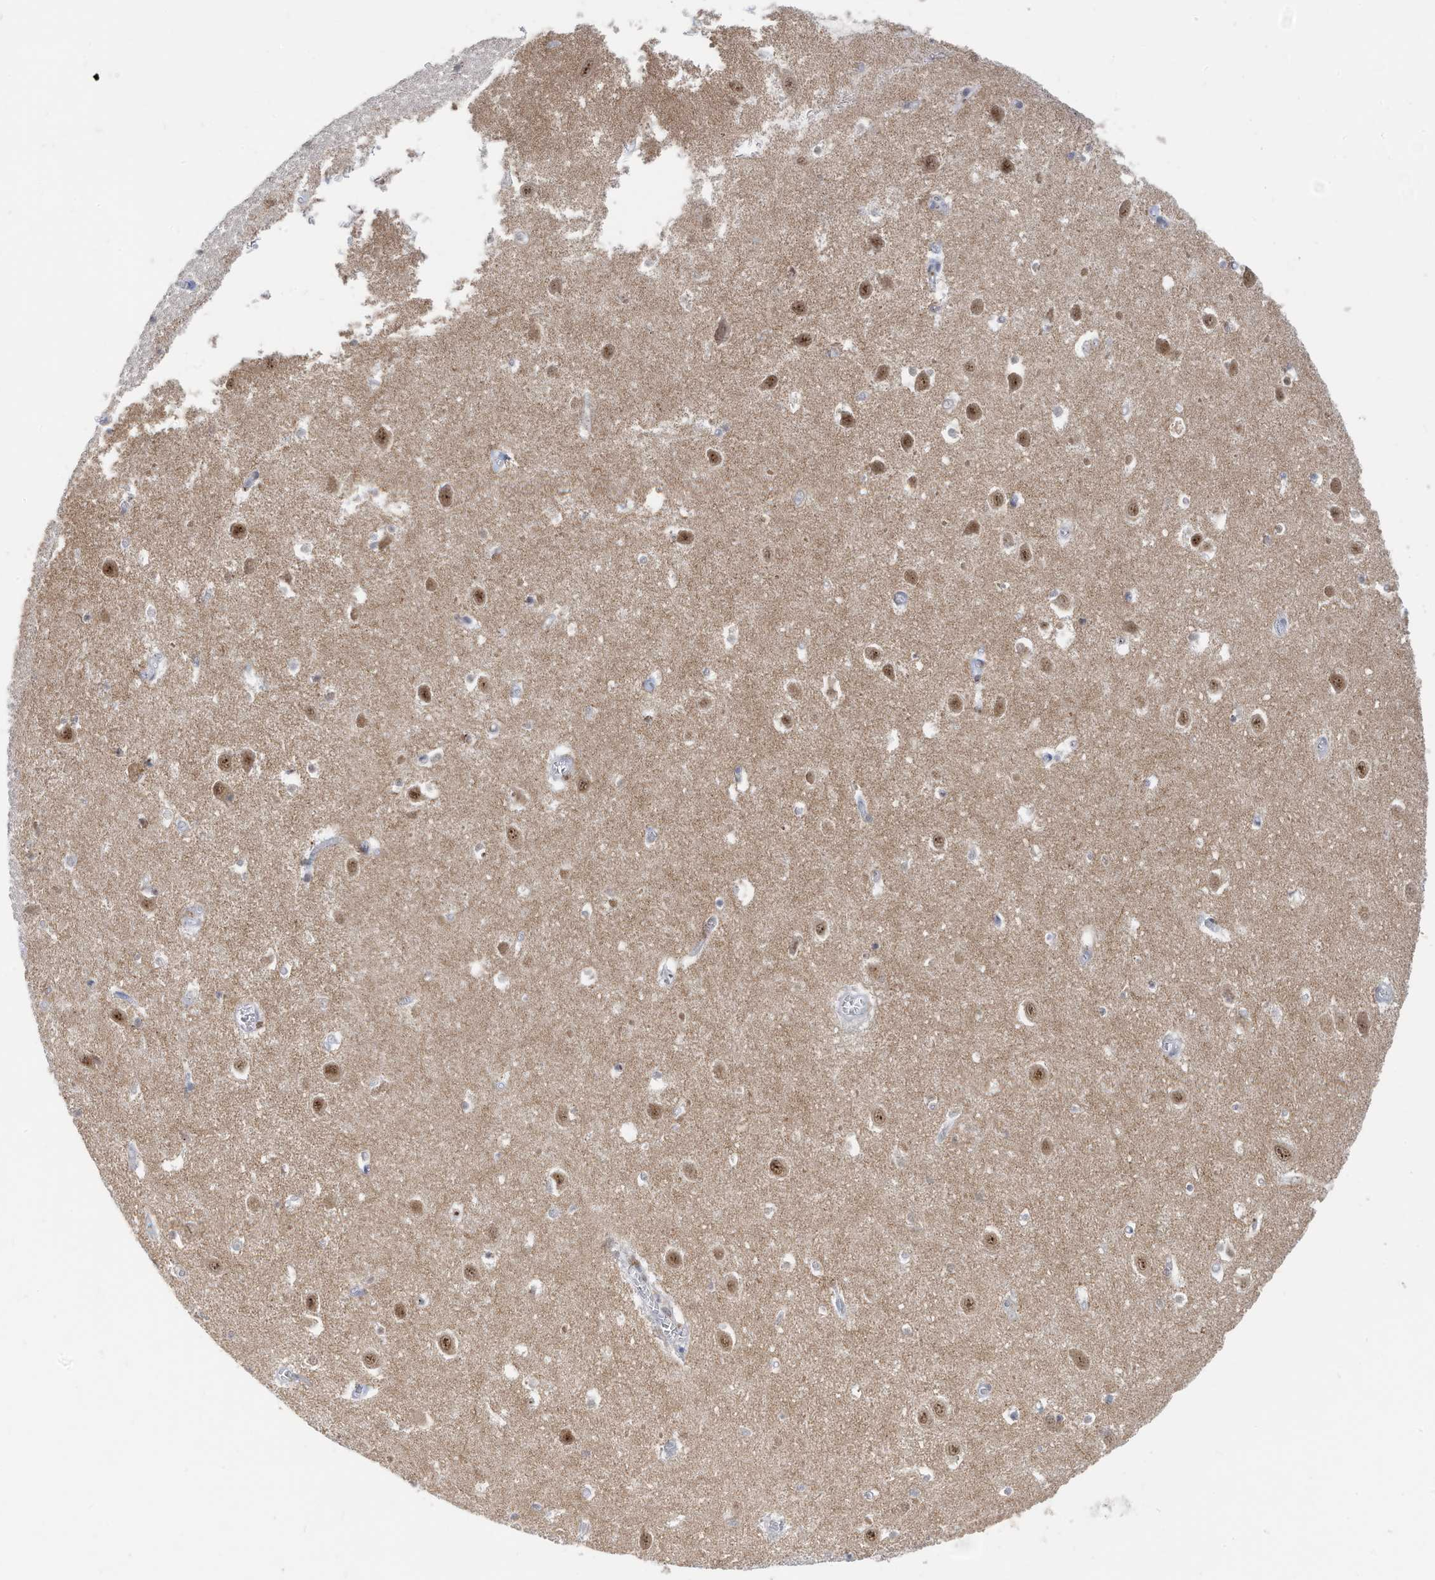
{"staining": {"intensity": "moderate", "quantity": "<25%", "location": "nuclear"}, "tissue": "hippocampus", "cell_type": "Glial cells", "image_type": "normal", "snomed": [{"axis": "morphology", "description": "Normal tissue, NOS"}, {"axis": "topography", "description": "Hippocampus"}], "caption": "DAB (3,3'-diaminobenzidine) immunohistochemical staining of unremarkable hippocampus reveals moderate nuclear protein staining in approximately <25% of glial cells.", "gene": "OGT", "patient": {"sex": "female", "age": 64}}